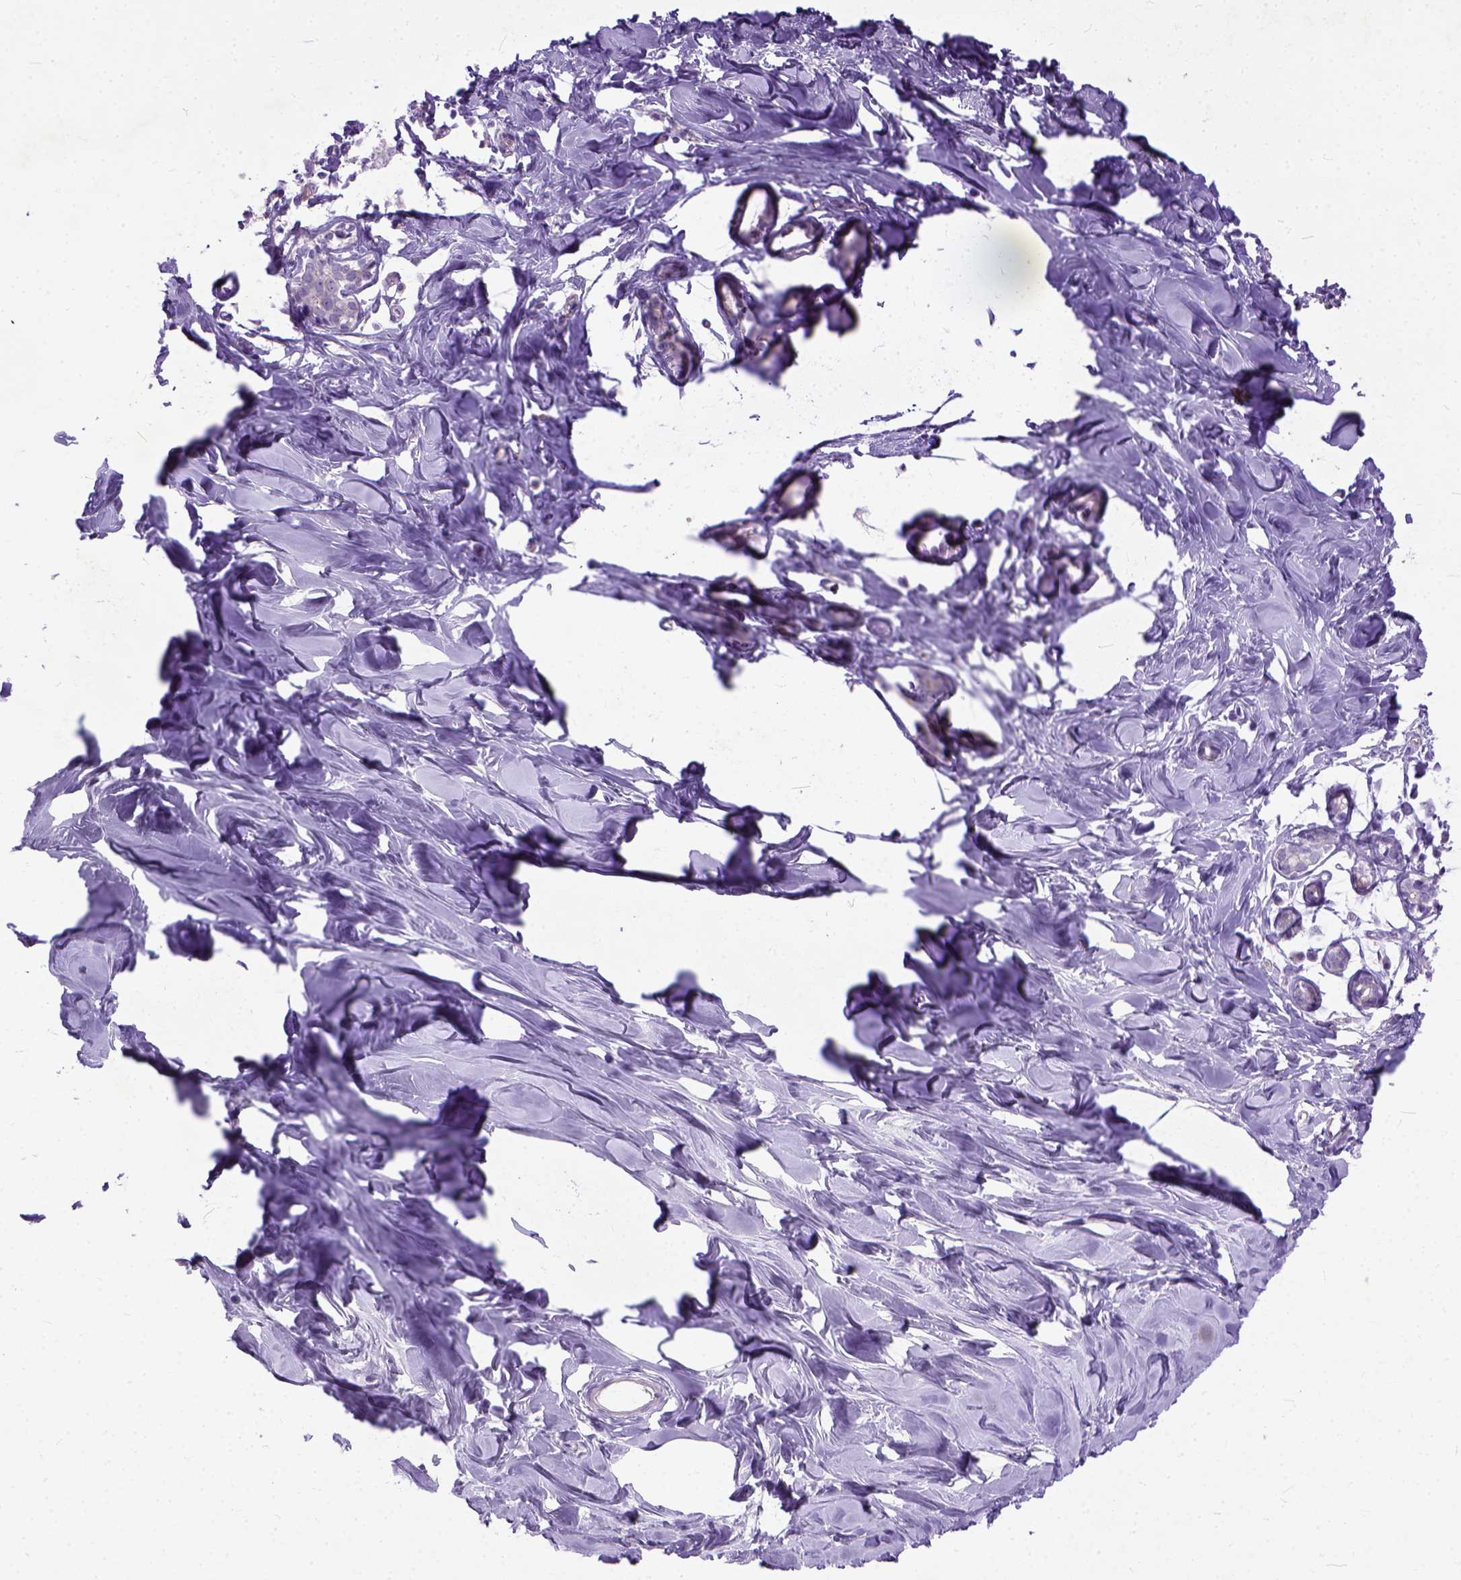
{"staining": {"intensity": "negative", "quantity": "none", "location": "none"}, "tissue": "breast", "cell_type": "Adipocytes", "image_type": "normal", "snomed": [{"axis": "morphology", "description": "Normal tissue, NOS"}, {"axis": "topography", "description": "Breast"}], "caption": "A micrograph of breast stained for a protein reveals no brown staining in adipocytes.", "gene": "ADGRF1", "patient": {"sex": "female", "age": 27}}